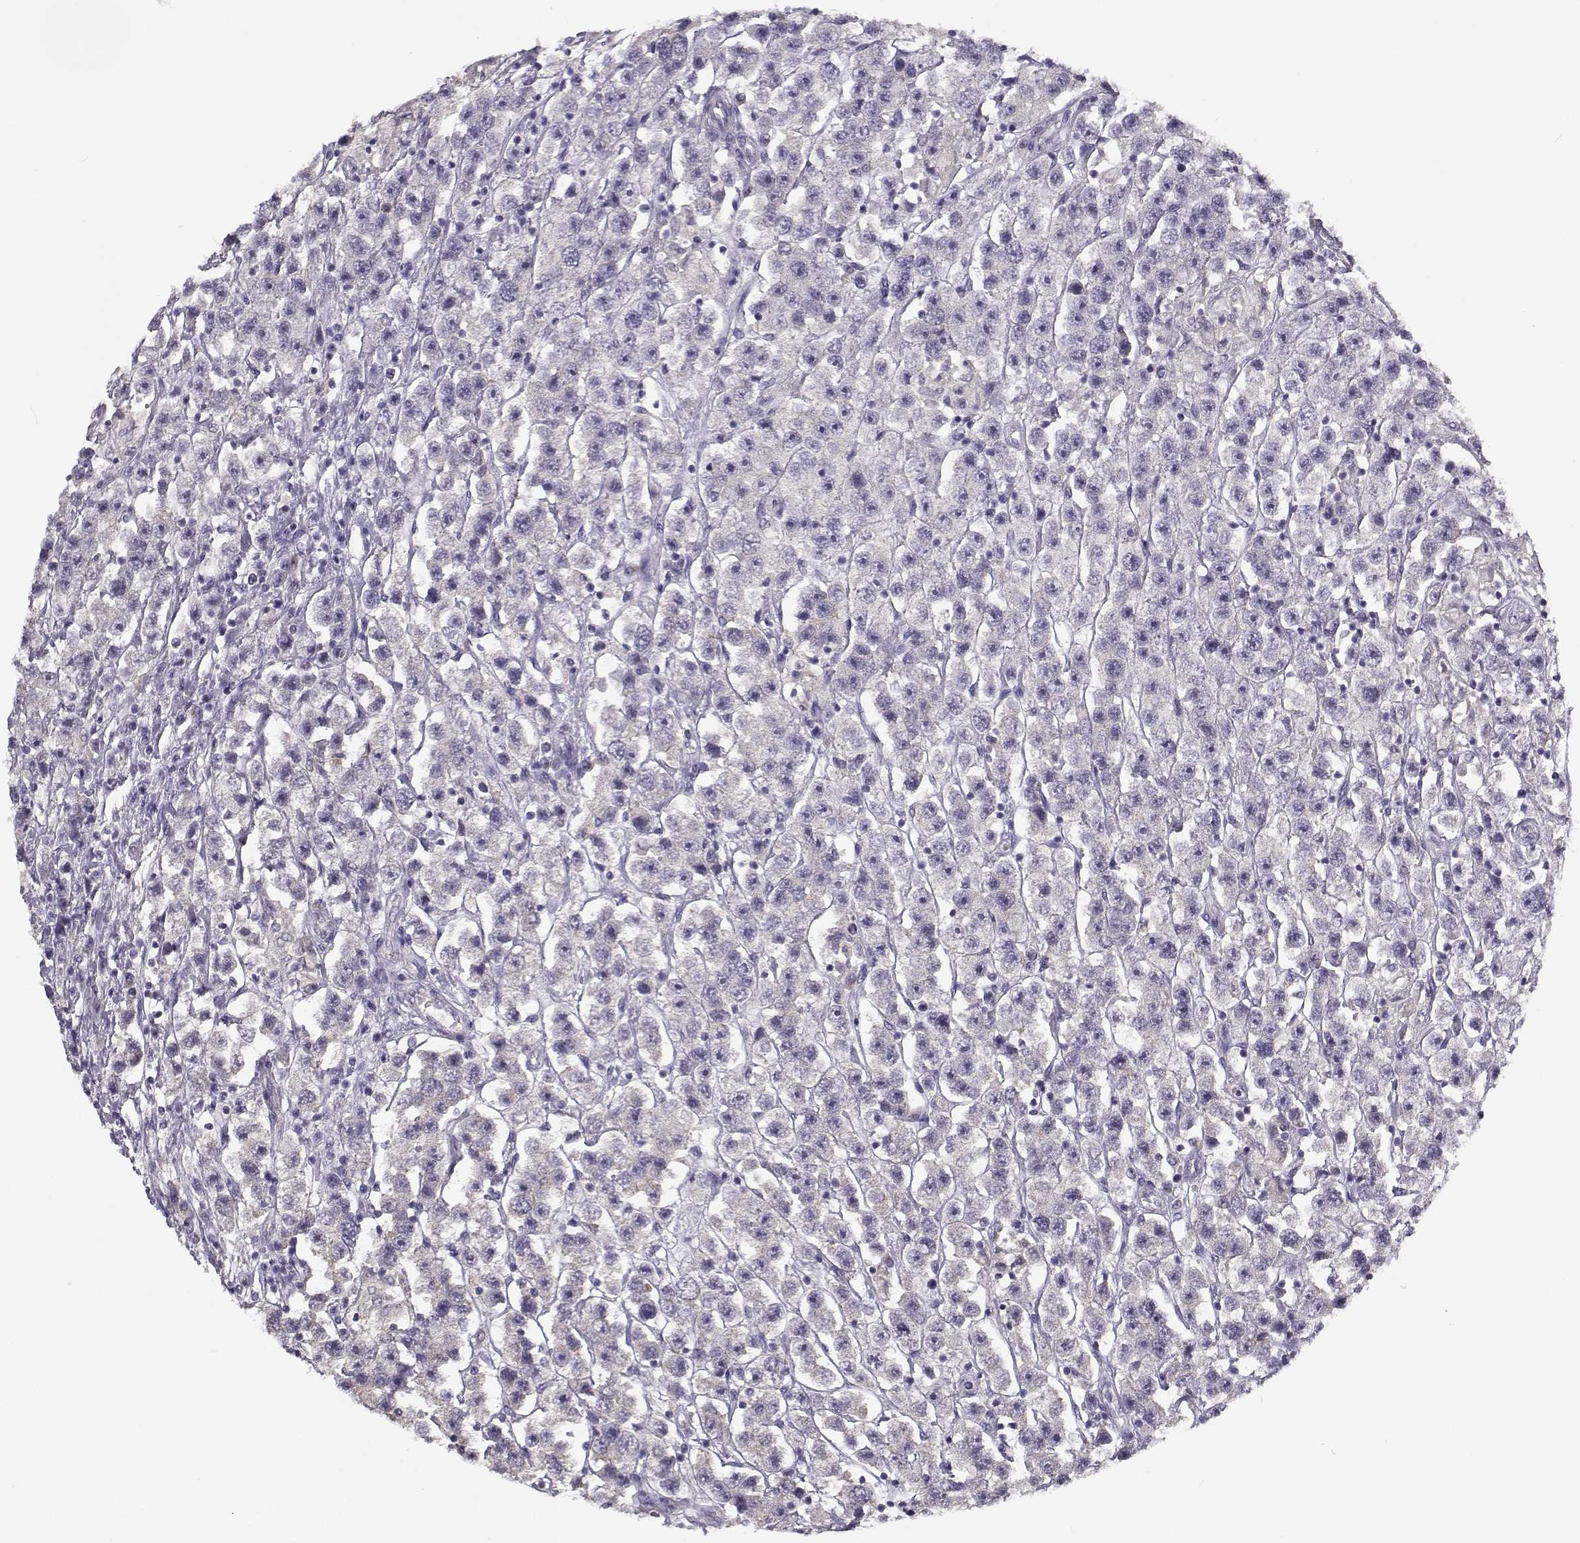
{"staining": {"intensity": "negative", "quantity": "none", "location": "none"}, "tissue": "testis cancer", "cell_type": "Tumor cells", "image_type": "cancer", "snomed": [{"axis": "morphology", "description": "Seminoma, NOS"}, {"axis": "topography", "description": "Testis"}], "caption": "Immunohistochemistry (IHC) of human testis cancer (seminoma) displays no expression in tumor cells. (DAB (3,3'-diaminobenzidine) immunohistochemistry with hematoxylin counter stain).", "gene": "TMEM145", "patient": {"sex": "male", "age": 45}}